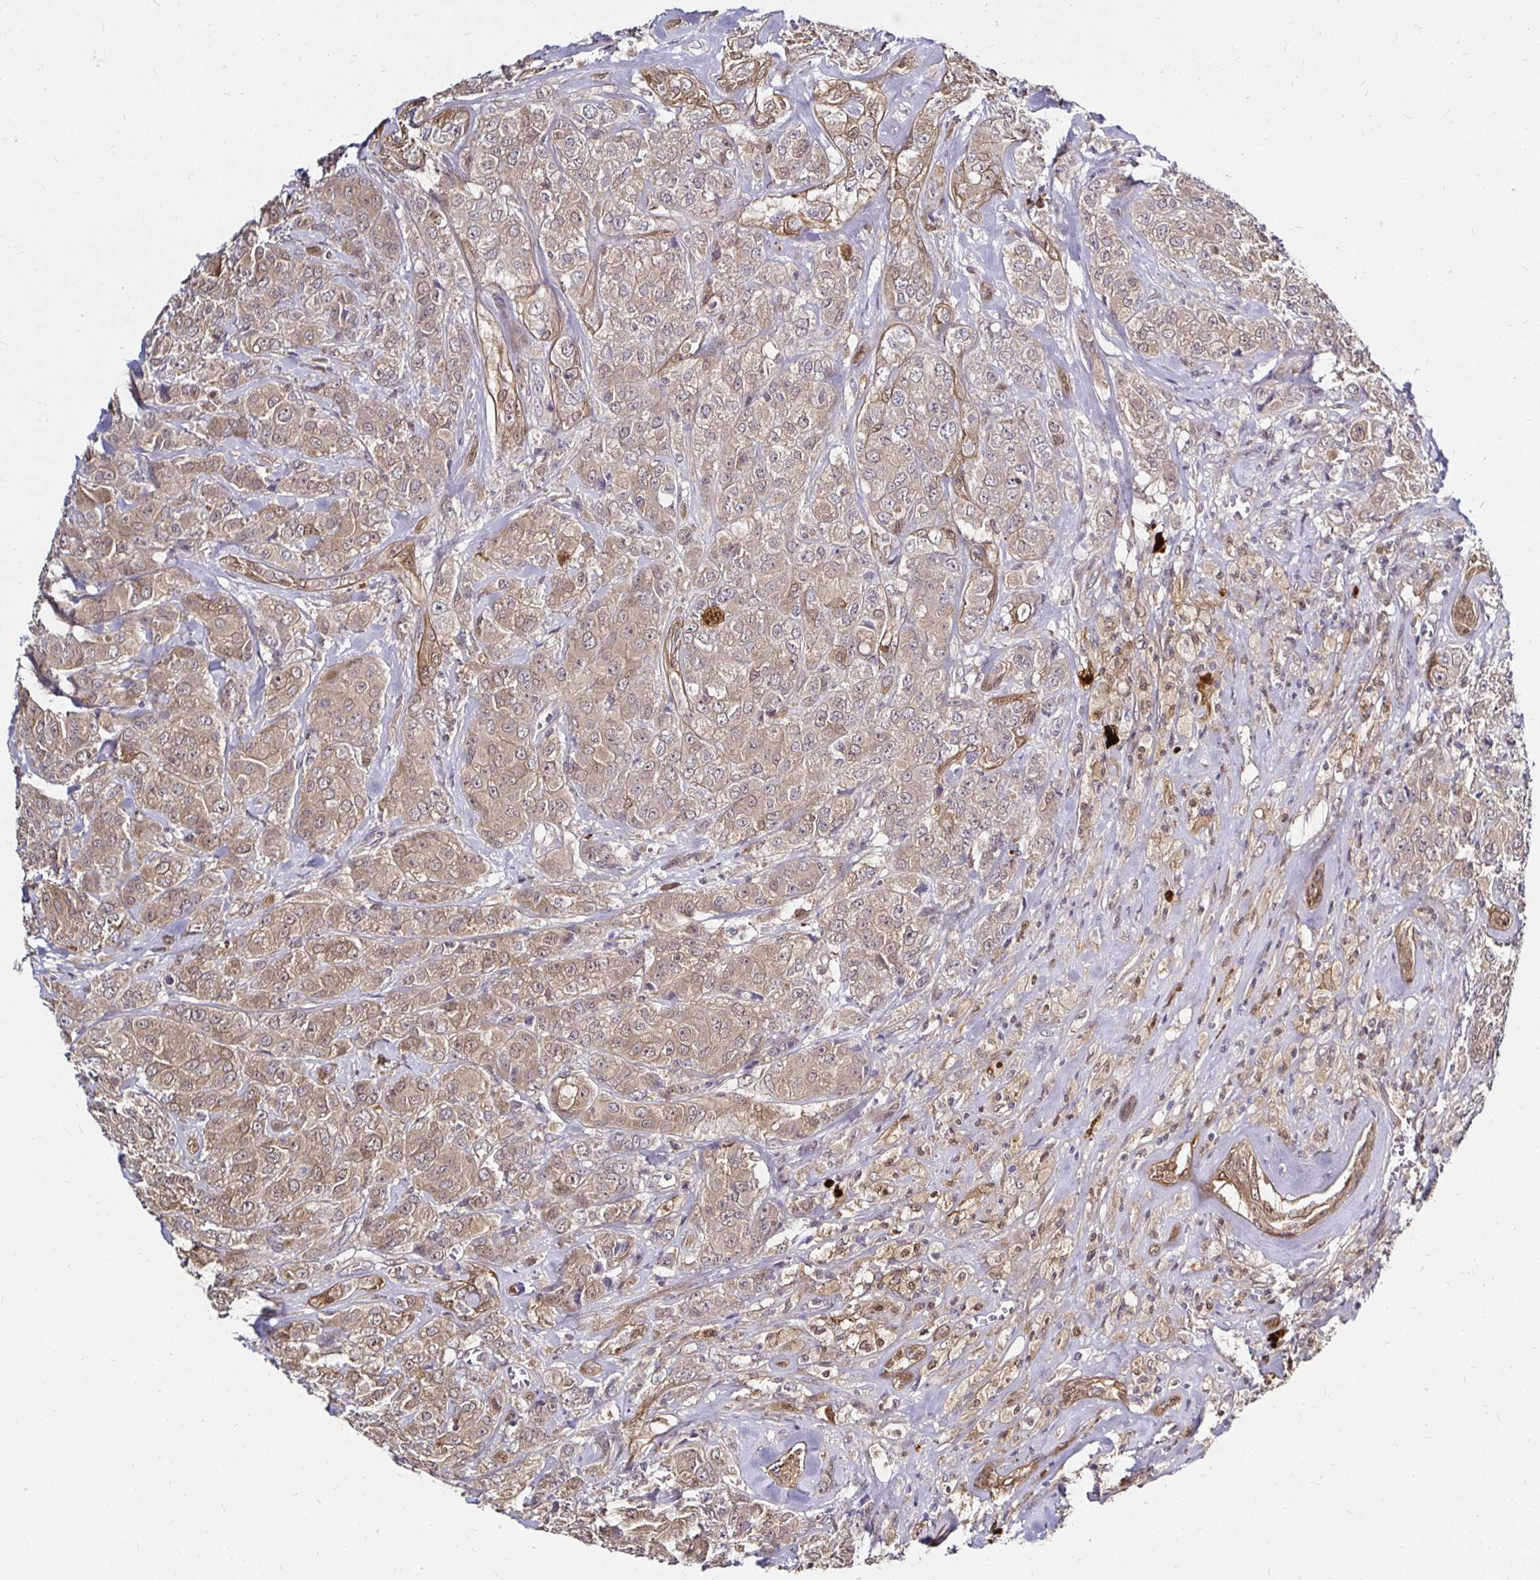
{"staining": {"intensity": "weak", "quantity": ">75%", "location": "cytoplasmic/membranous"}, "tissue": "breast cancer", "cell_type": "Tumor cells", "image_type": "cancer", "snomed": [{"axis": "morphology", "description": "Normal tissue, NOS"}, {"axis": "morphology", "description": "Duct carcinoma"}, {"axis": "topography", "description": "Breast"}], "caption": "Immunohistochemical staining of breast cancer (intraductal carcinoma) displays weak cytoplasmic/membranous protein expression in about >75% of tumor cells. The protein is stained brown, and the nuclei are stained in blue (DAB (3,3'-diaminobenzidine) IHC with brightfield microscopy, high magnification).", "gene": "TXN", "patient": {"sex": "female", "age": 43}}